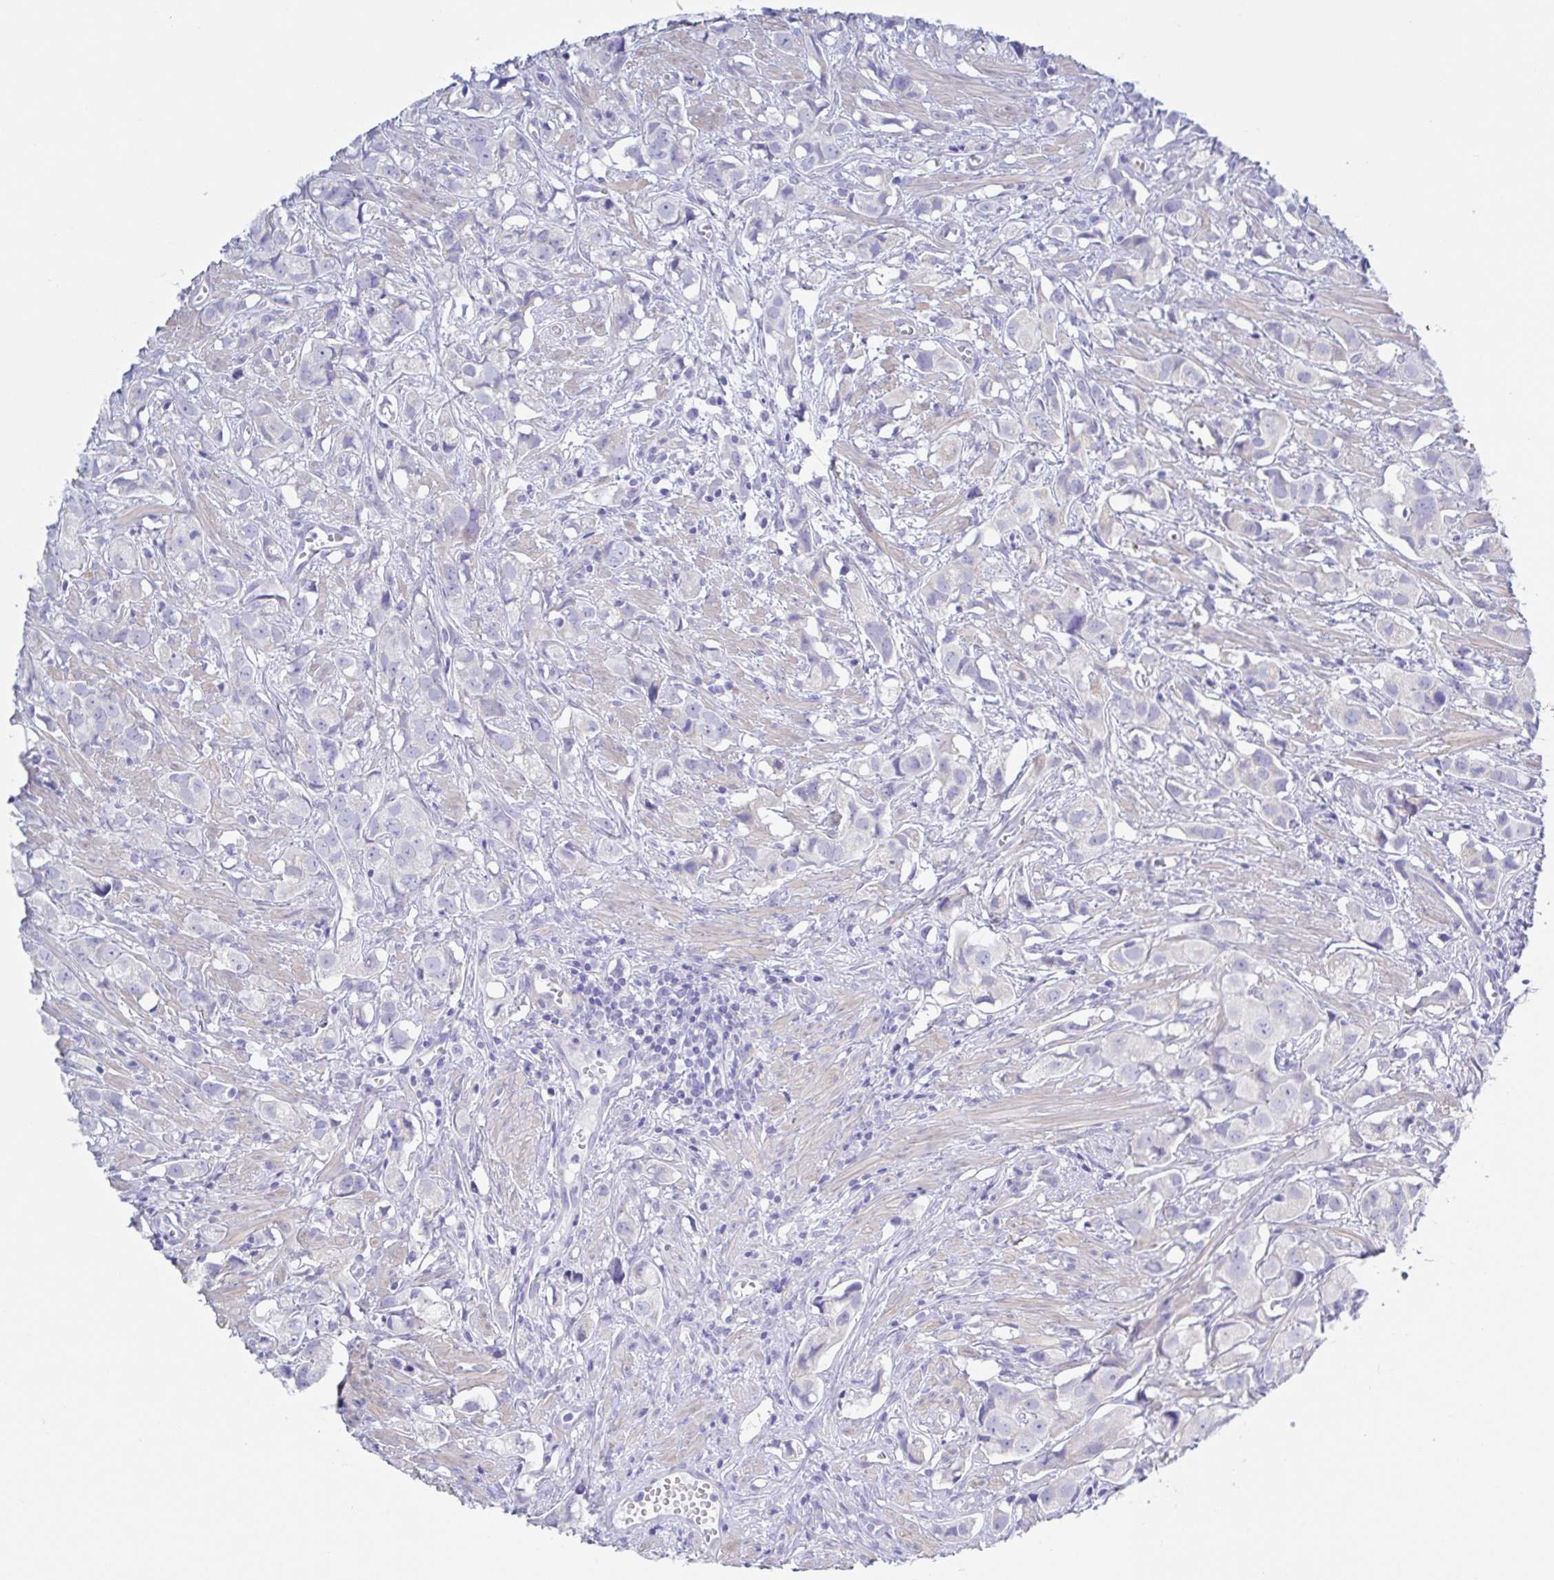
{"staining": {"intensity": "negative", "quantity": "none", "location": "none"}, "tissue": "prostate cancer", "cell_type": "Tumor cells", "image_type": "cancer", "snomed": [{"axis": "morphology", "description": "Adenocarcinoma, High grade"}, {"axis": "topography", "description": "Prostate"}], "caption": "Human prostate high-grade adenocarcinoma stained for a protein using immunohistochemistry (IHC) shows no expression in tumor cells.", "gene": "MUCL3", "patient": {"sex": "male", "age": 58}}